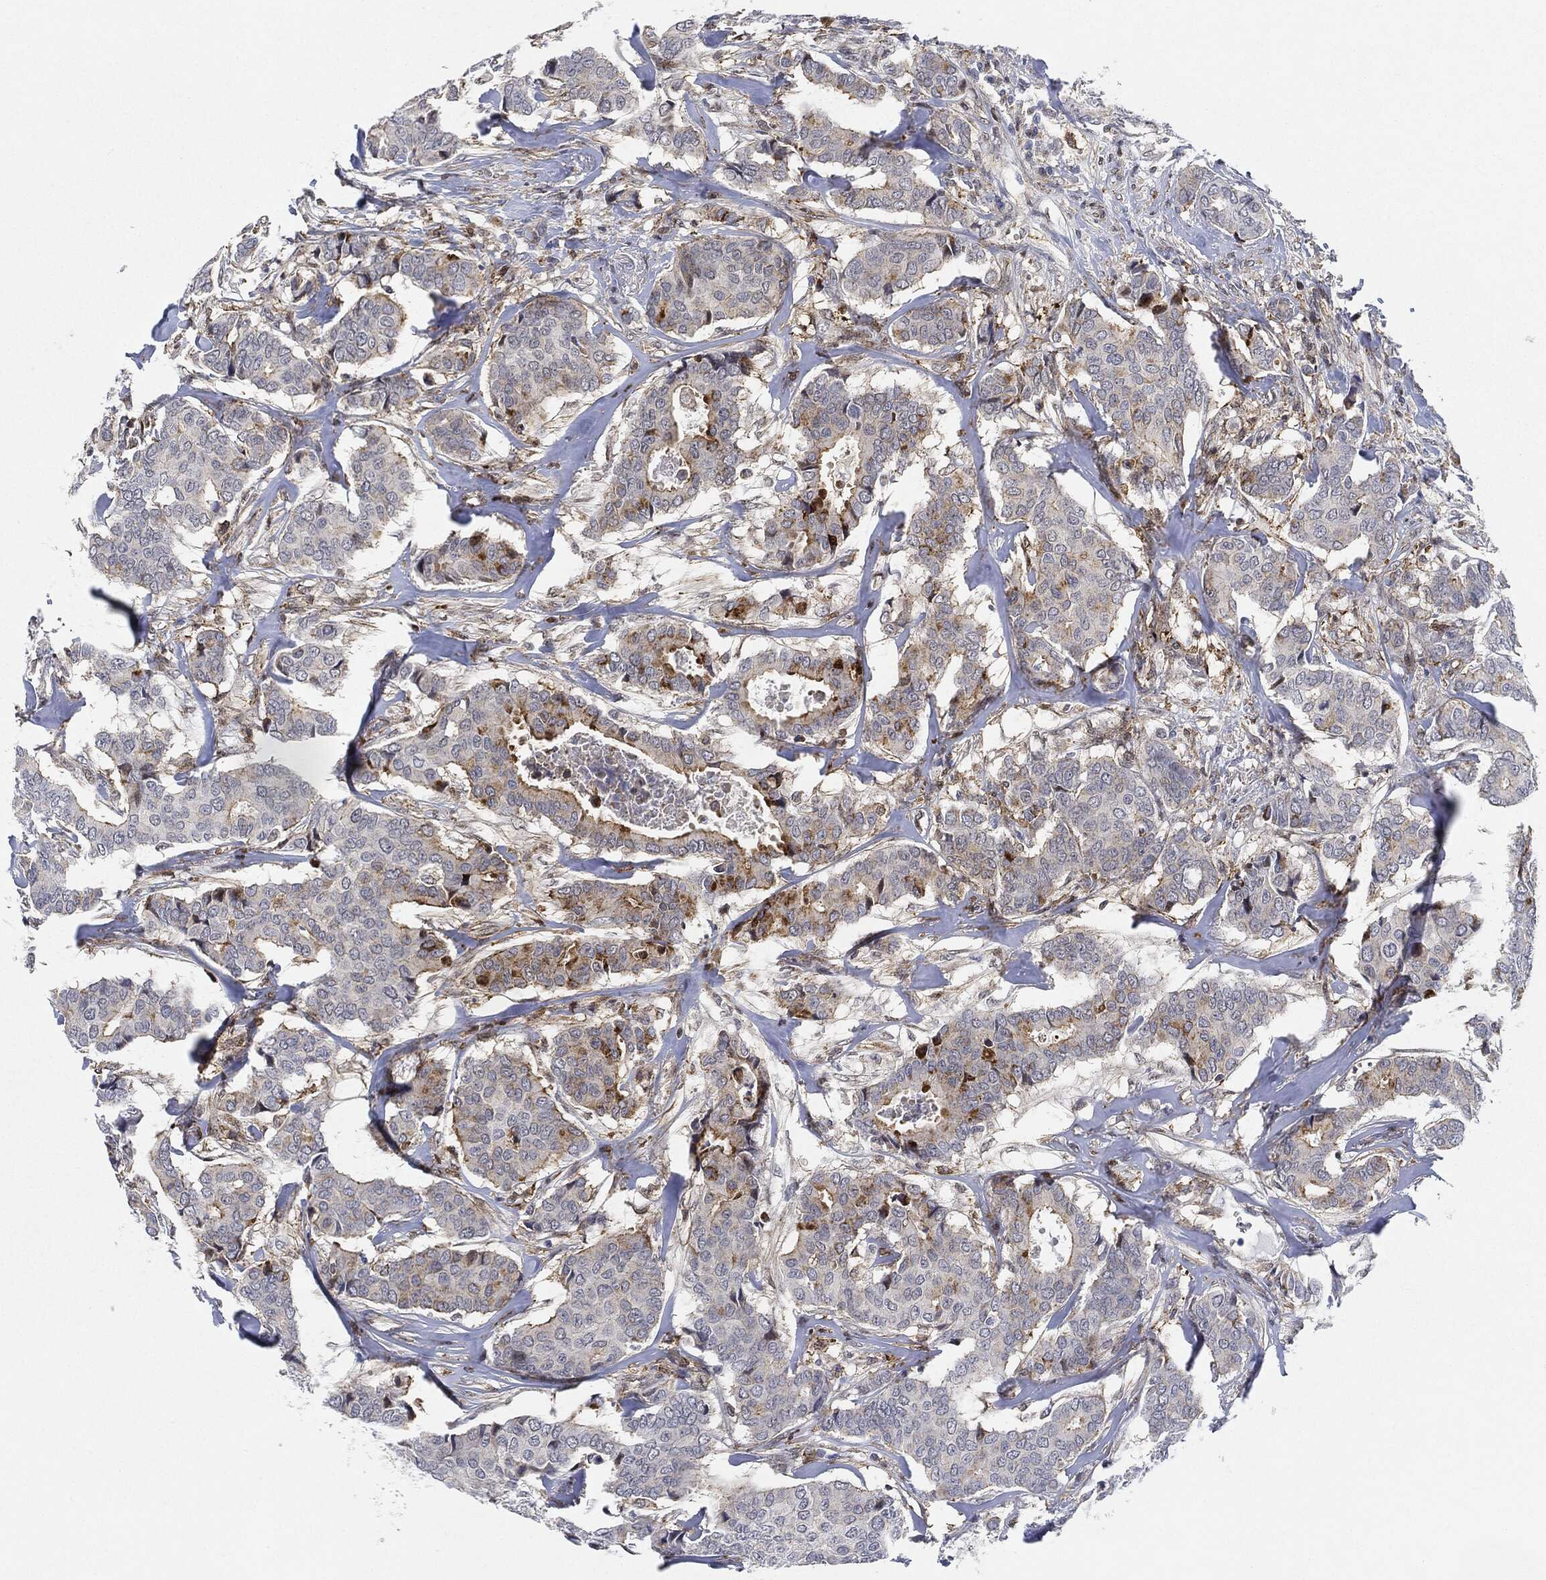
{"staining": {"intensity": "negative", "quantity": "none", "location": "none"}, "tissue": "breast cancer", "cell_type": "Tumor cells", "image_type": "cancer", "snomed": [{"axis": "morphology", "description": "Duct carcinoma"}, {"axis": "topography", "description": "Breast"}], "caption": "A histopathology image of human breast cancer is negative for staining in tumor cells.", "gene": "NANOS3", "patient": {"sex": "female", "age": 75}}